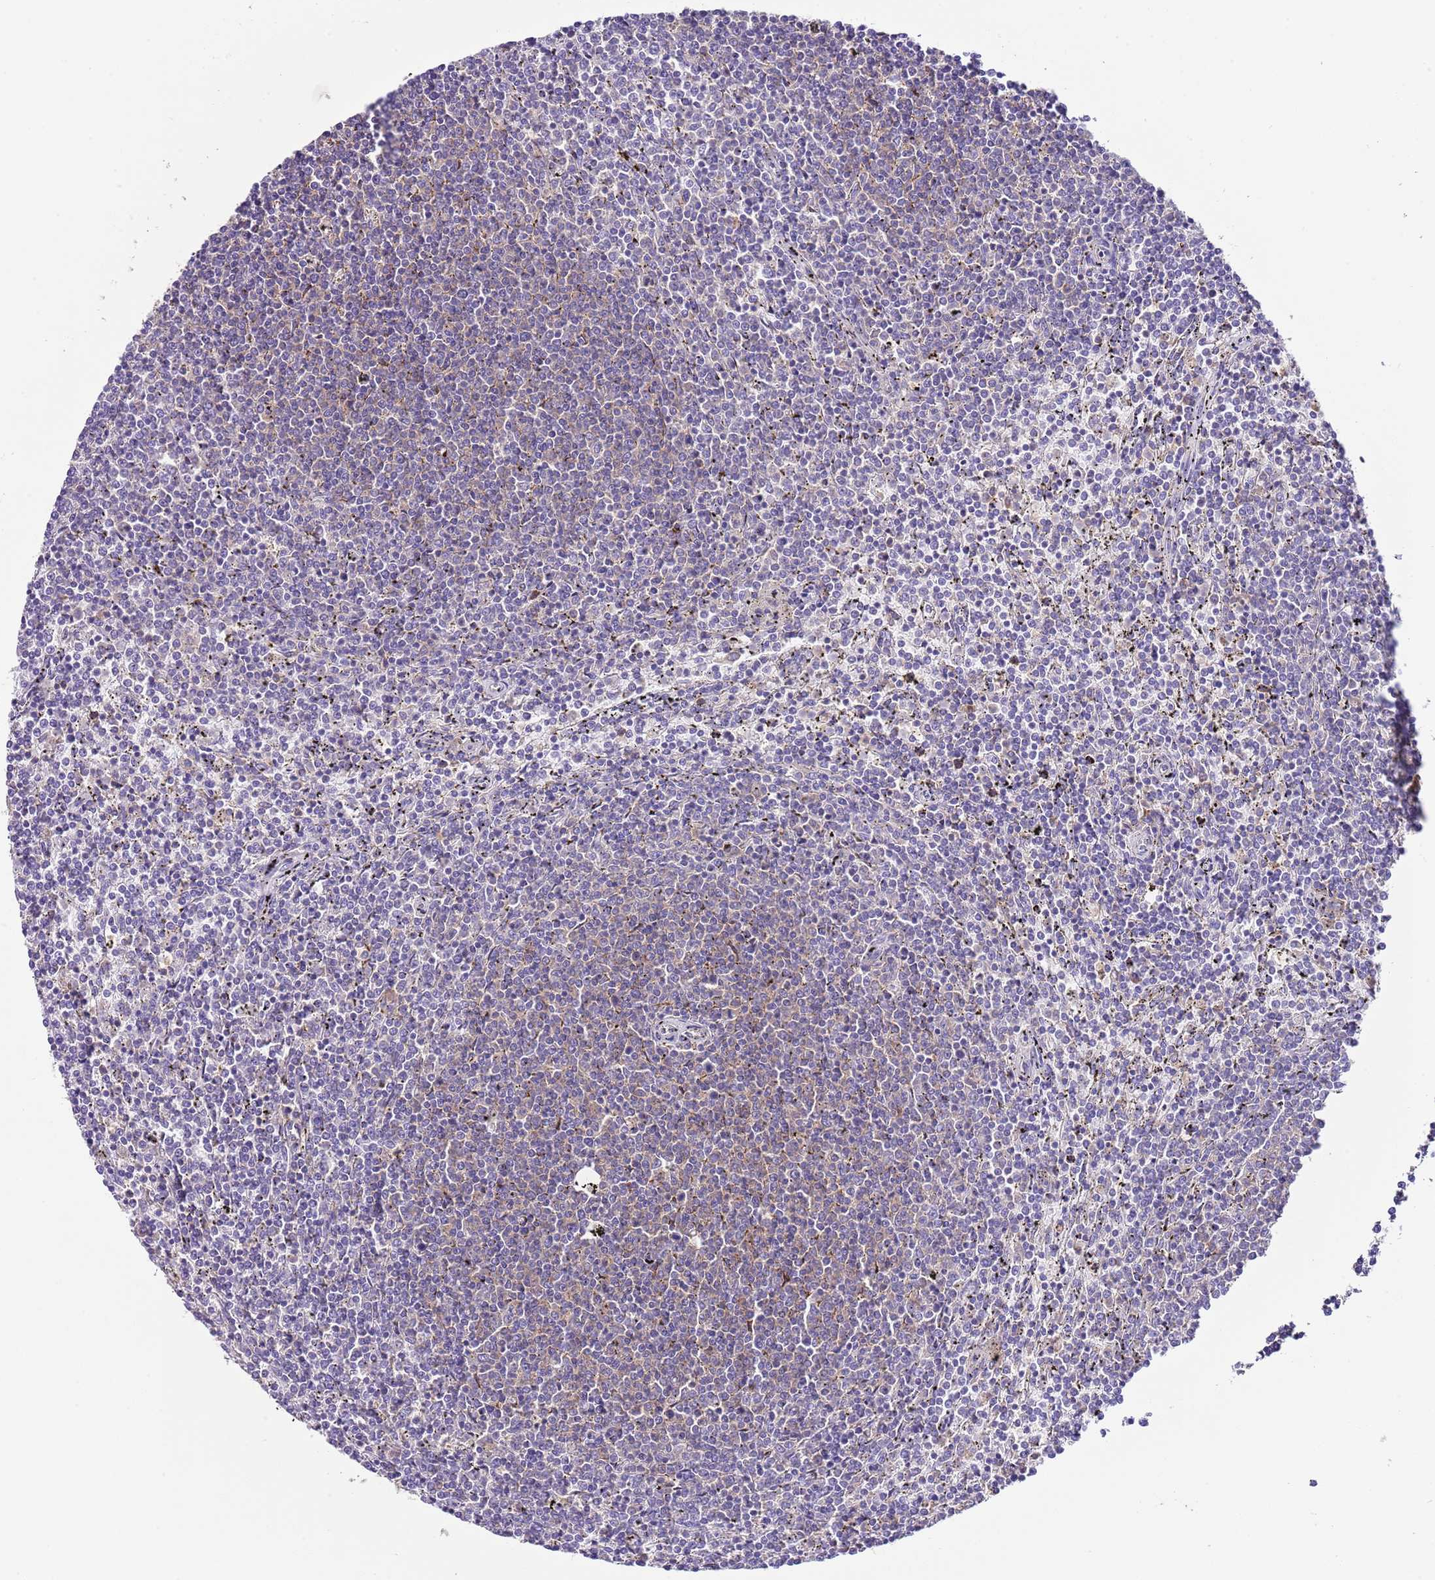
{"staining": {"intensity": "weak", "quantity": "25%-75%", "location": "cytoplasmic/membranous"}, "tissue": "lymphoma", "cell_type": "Tumor cells", "image_type": "cancer", "snomed": [{"axis": "morphology", "description": "Malignant lymphoma, non-Hodgkin's type, Low grade"}, {"axis": "topography", "description": "Spleen"}], "caption": "Weak cytoplasmic/membranous positivity for a protein is present in approximately 25%-75% of tumor cells of lymphoma using immunohistochemistry (IHC).", "gene": "RPS10", "patient": {"sex": "female", "age": 50}}